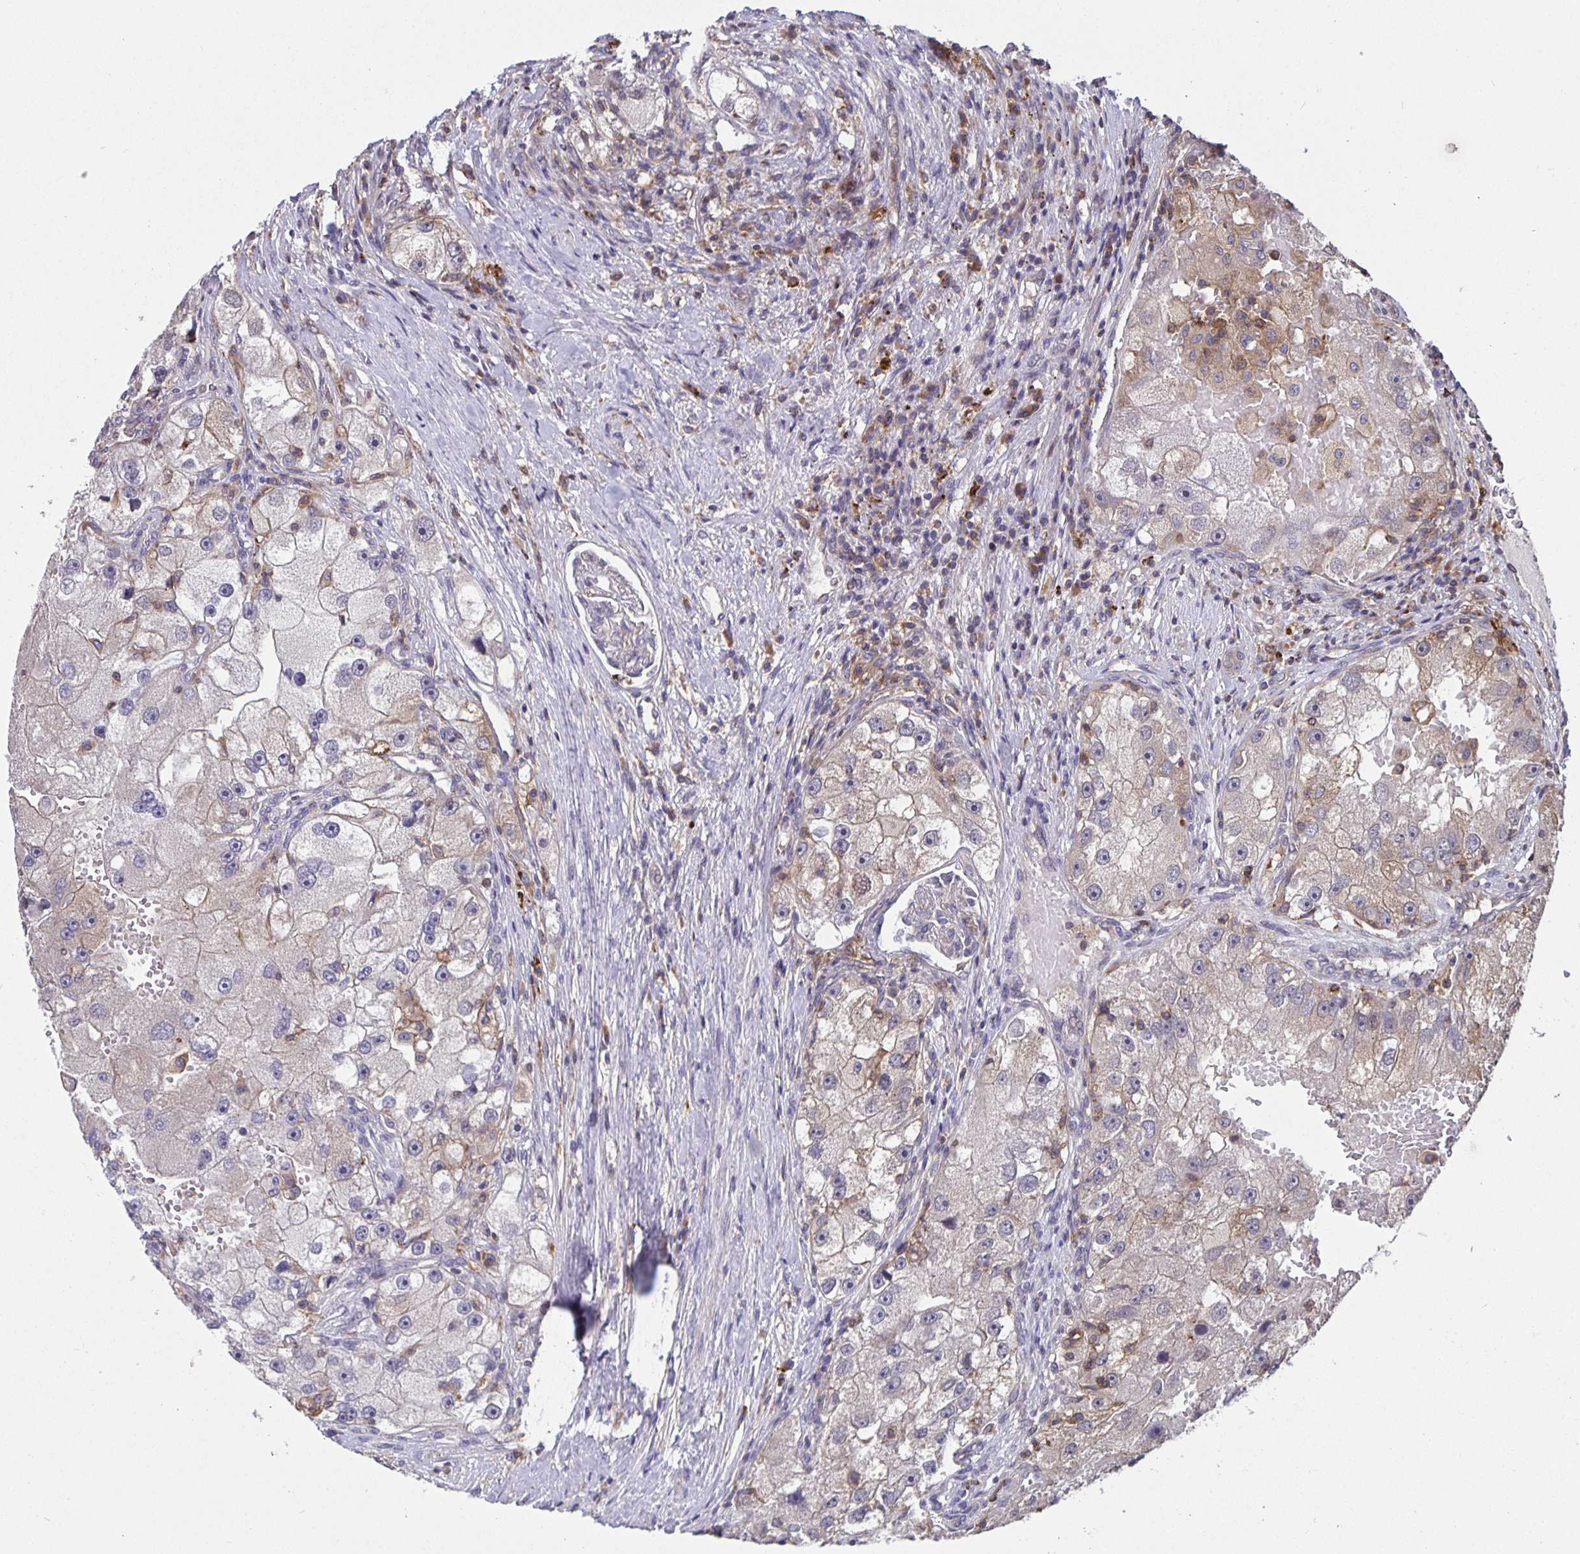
{"staining": {"intensity": "weak", "quantity": "<25%", "location": "cytoplasmic/membranous"}, "tissue": "renal cancer", "cell_type": "Tumor cells", "image_type": "cancer", "snomed": [{"axis": "morphology", "description": "Adenocarcinoma, NOS"}, {"axis": "topography", "description": "Kidney"}], "caption": "IHC of renal cancer (adenocarcinoma) displays no positivity in tumor cells.", "gene": "FEM1C", "patient": {"sex": "male", "age": 63}}